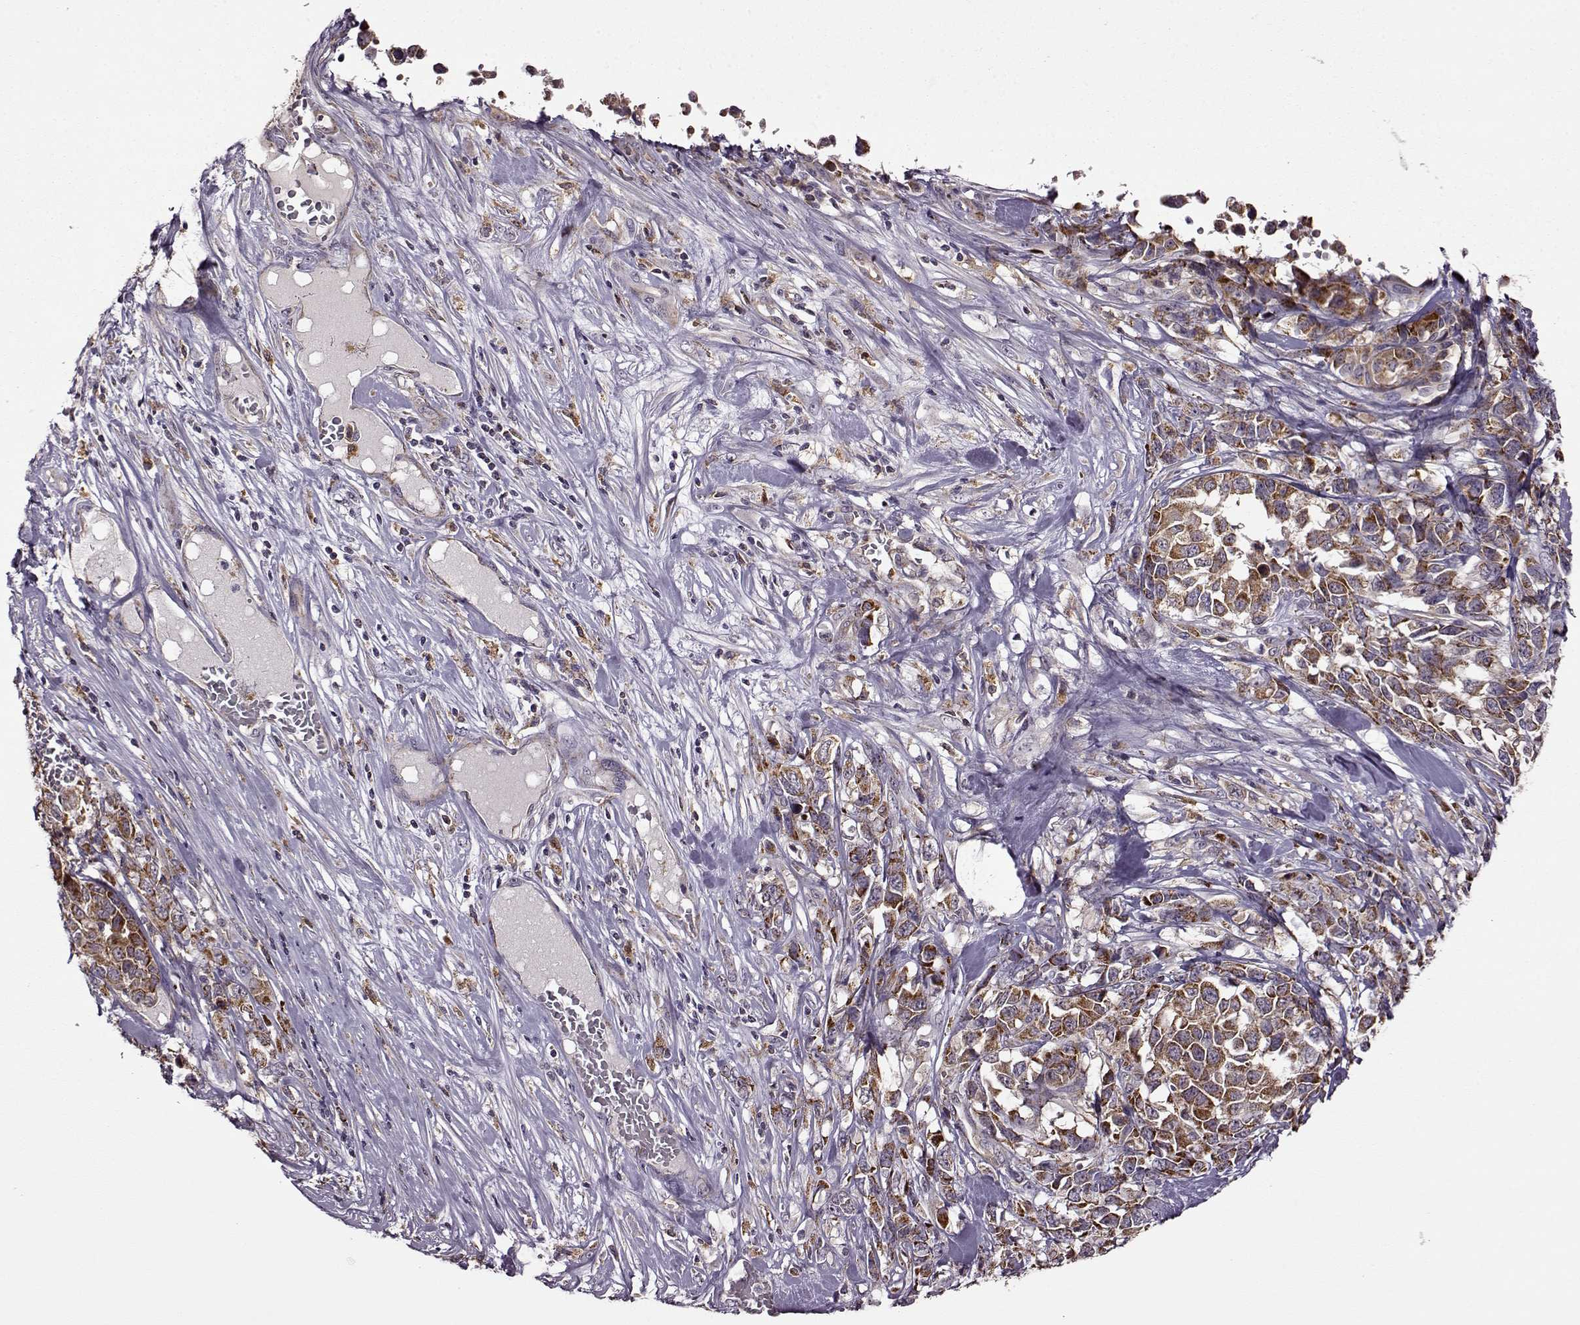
{"staining": {"intensity": "moderate", "quantity": ">75%", "location": "cytoplasmic/membranous"}, "tissue": "melanoma", "cell_type": "Tumor cells", "image_type": "cancer", "snomed": [{"axis": "morphology", "description": "Malignant melanoma, Metastatic site"}, {"axis": "topography", "description": "Skin"}], "caption": "The image exhibits immunohistochemical staining of melanoma. There is moderate cytoplasmic/membranous staining is appreciated in approximately >75% of tumor cells.", "gene": "MTSS1", "patient": {"sex": "male", "age": 84}}